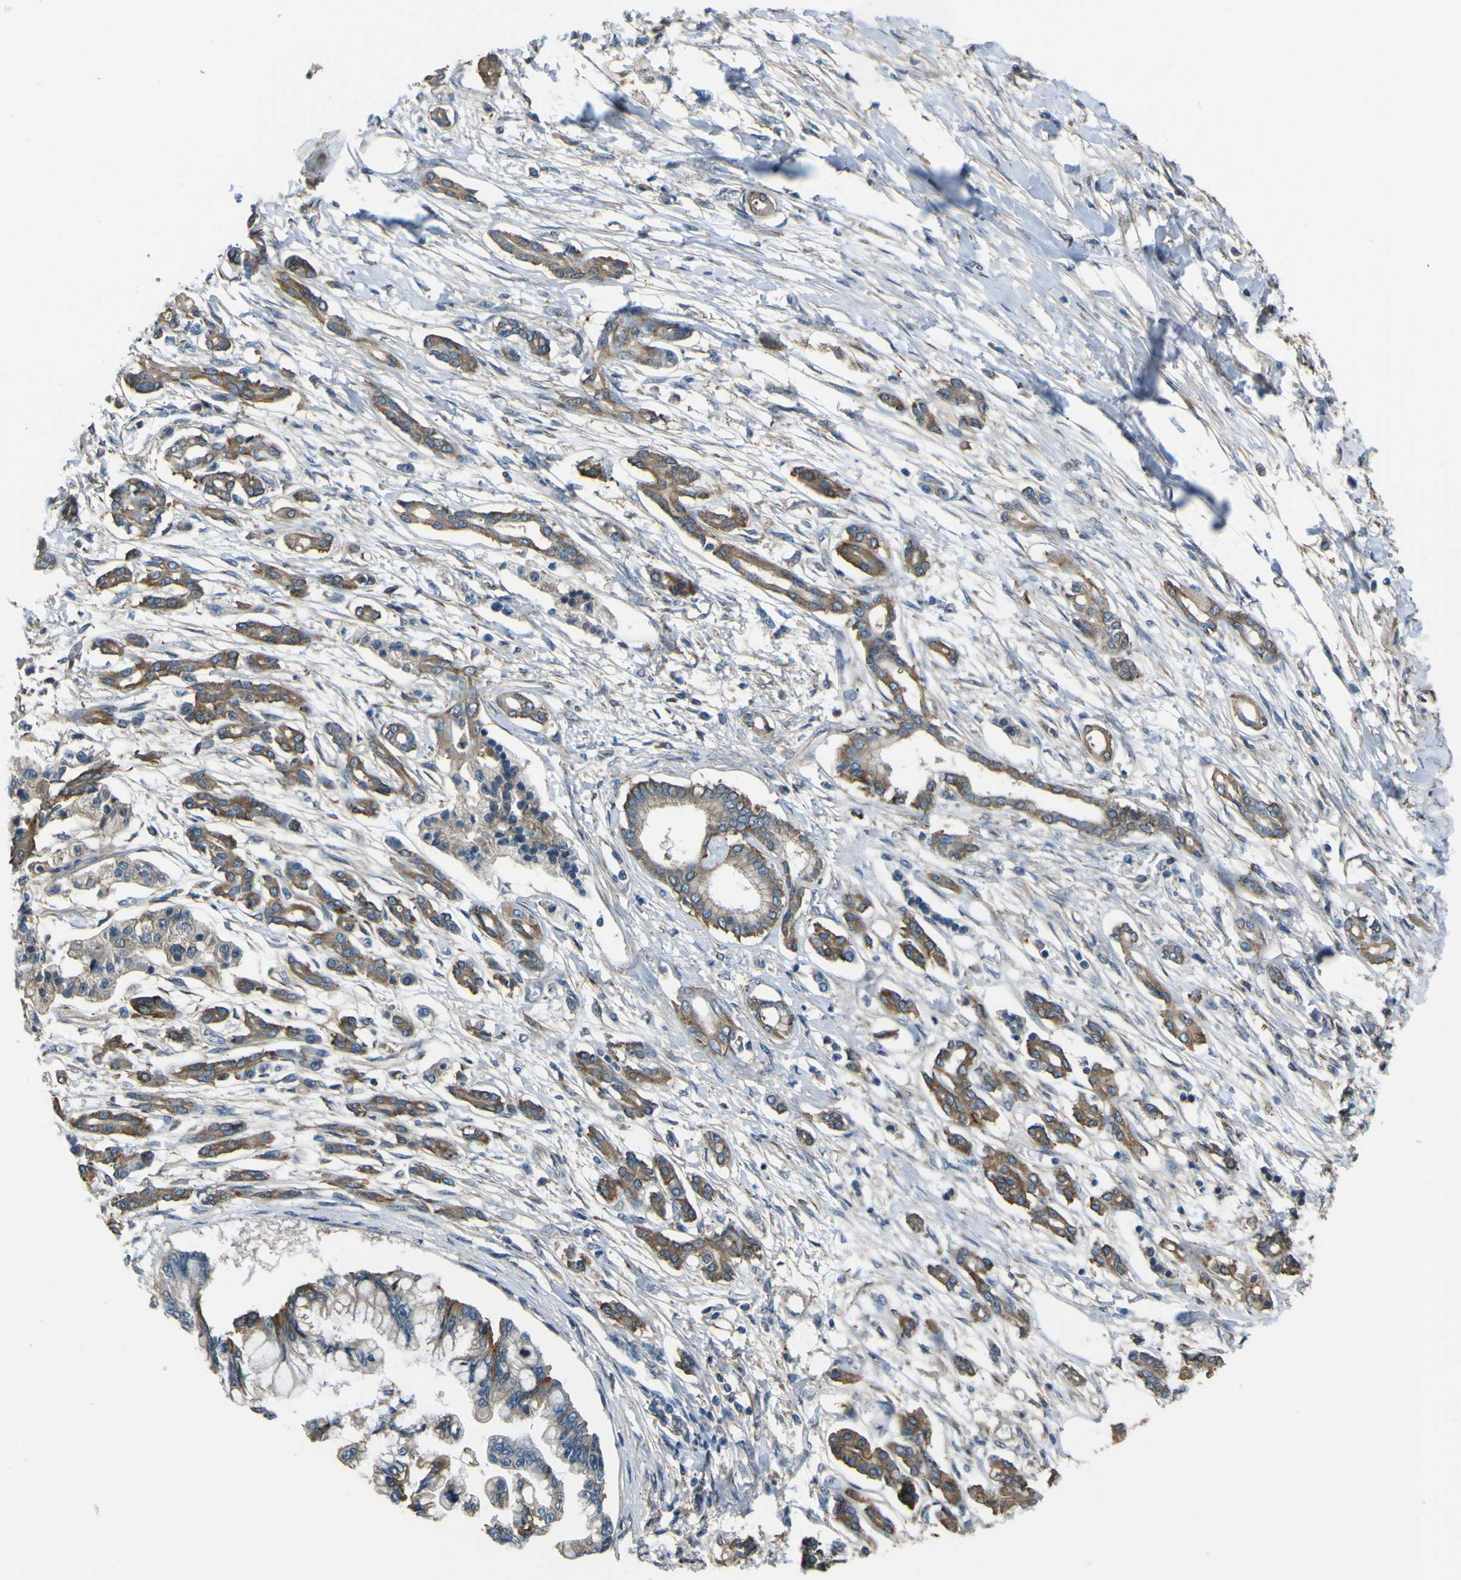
{"staining": {"intensity": "moderate", "quantity": "25%-75%", "location": "cytoplasmic/membranous"}, "tissue": "pancreatic cancer", "cell_type": "Tumor cells", "image_type": "cancer", "snomed": [{"axis": "morphology", "description": "Adenocarcinoma, NOS"}, {"axis": "topography", "description": "Pancreas"}], "caption": "Tumor cells display medium levels of moderate cytoplasmic/membranous staining in about 25%-75% of cells in pancreatic adenocarcinoma.", "gene": "NAALADL2", "patient": {"sex": "male", "age": 56}}